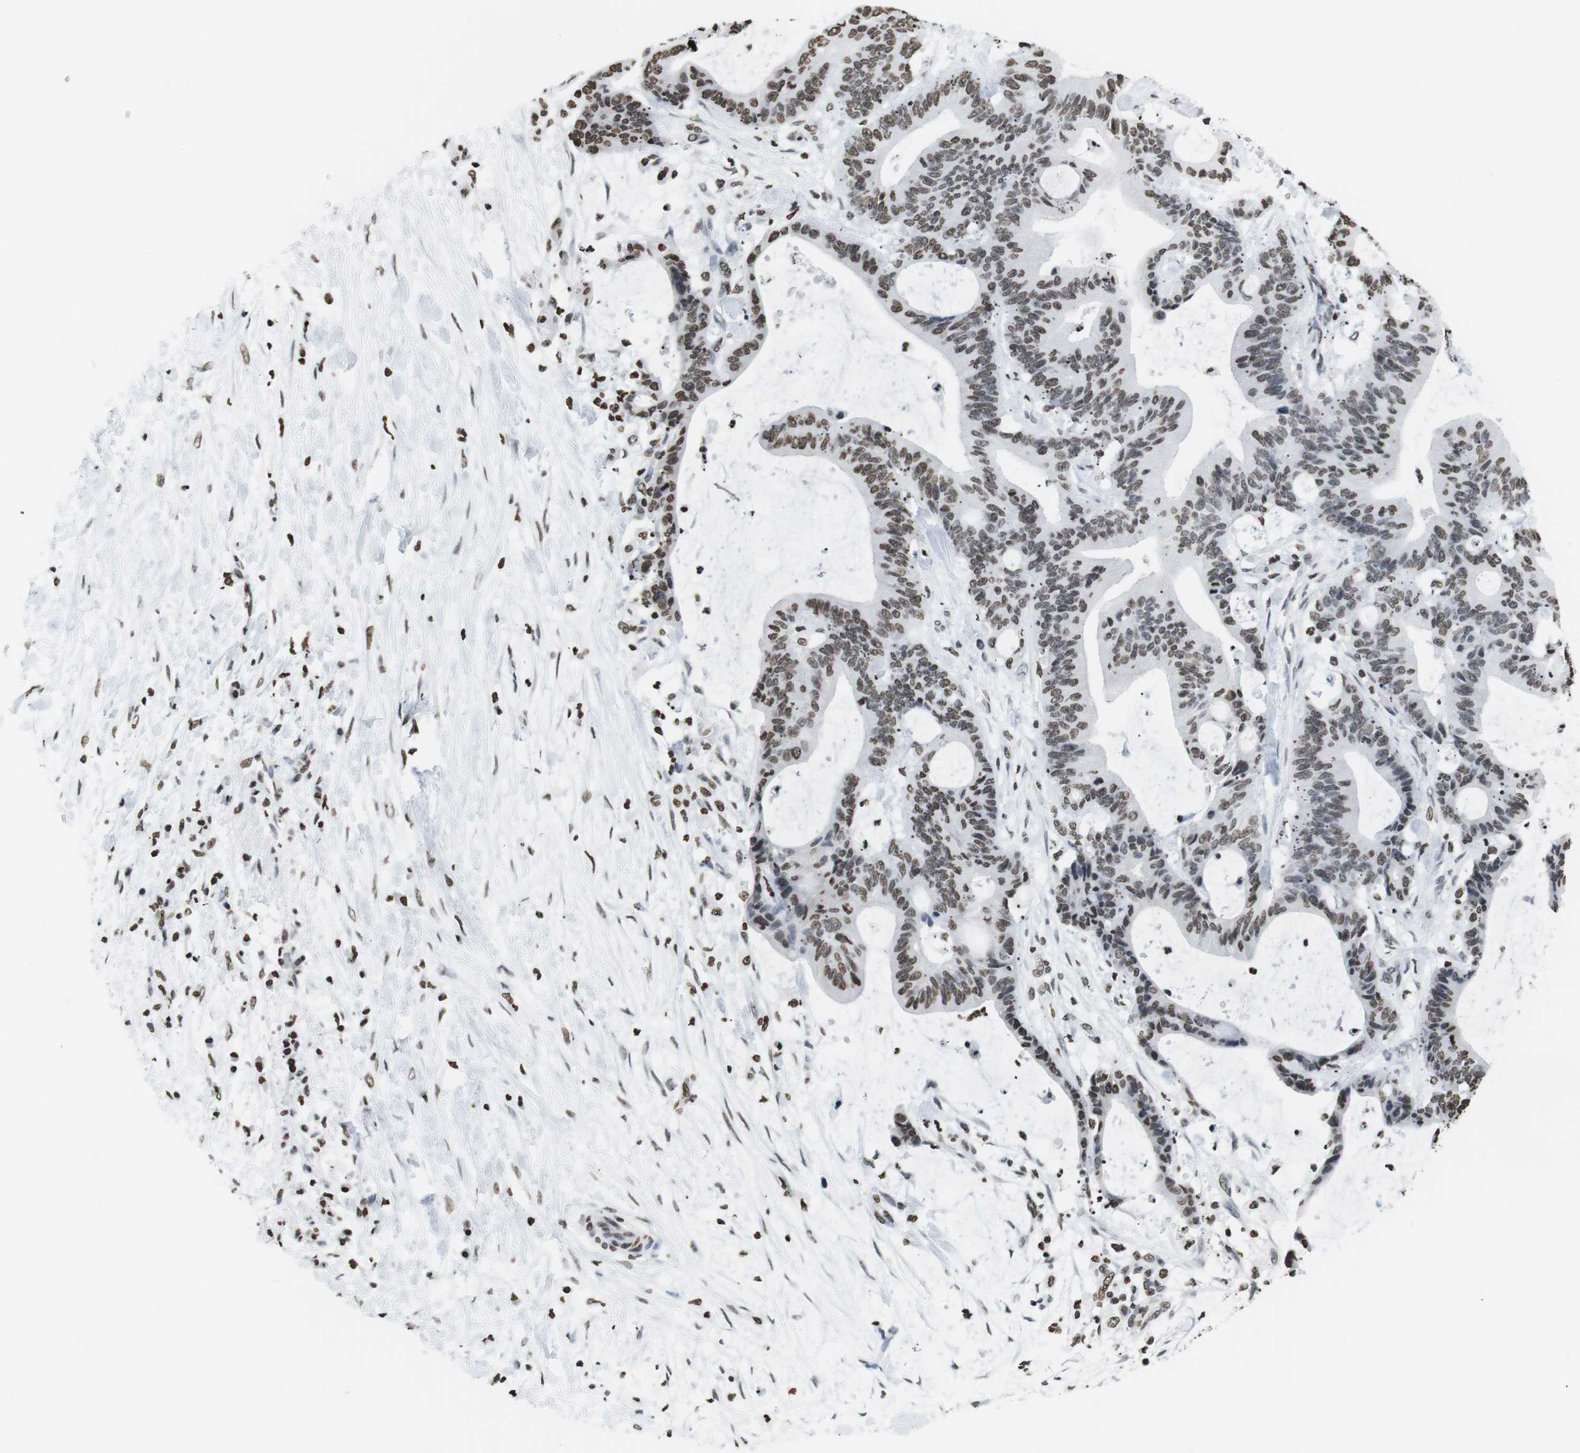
{"staining": {"intensity": "moderate", "quantity": ">75%", "location": "nuclear"}, "tissue": "liver cancer", "cell_type": "Tumor cells", "image_type": "cancer", "snomed": [{"axis": "morphology", "description": "Cholangiocarcinoma"}, {"axis": "topography", "description": "Liver"}], "caption": "Protein staining reveals moderate nuclear expression in approximately >75% of tumor cells in cholangiocarcinoma (liver).", "gene": "BSX", "patient": {"sex": "female", "age": 73}}